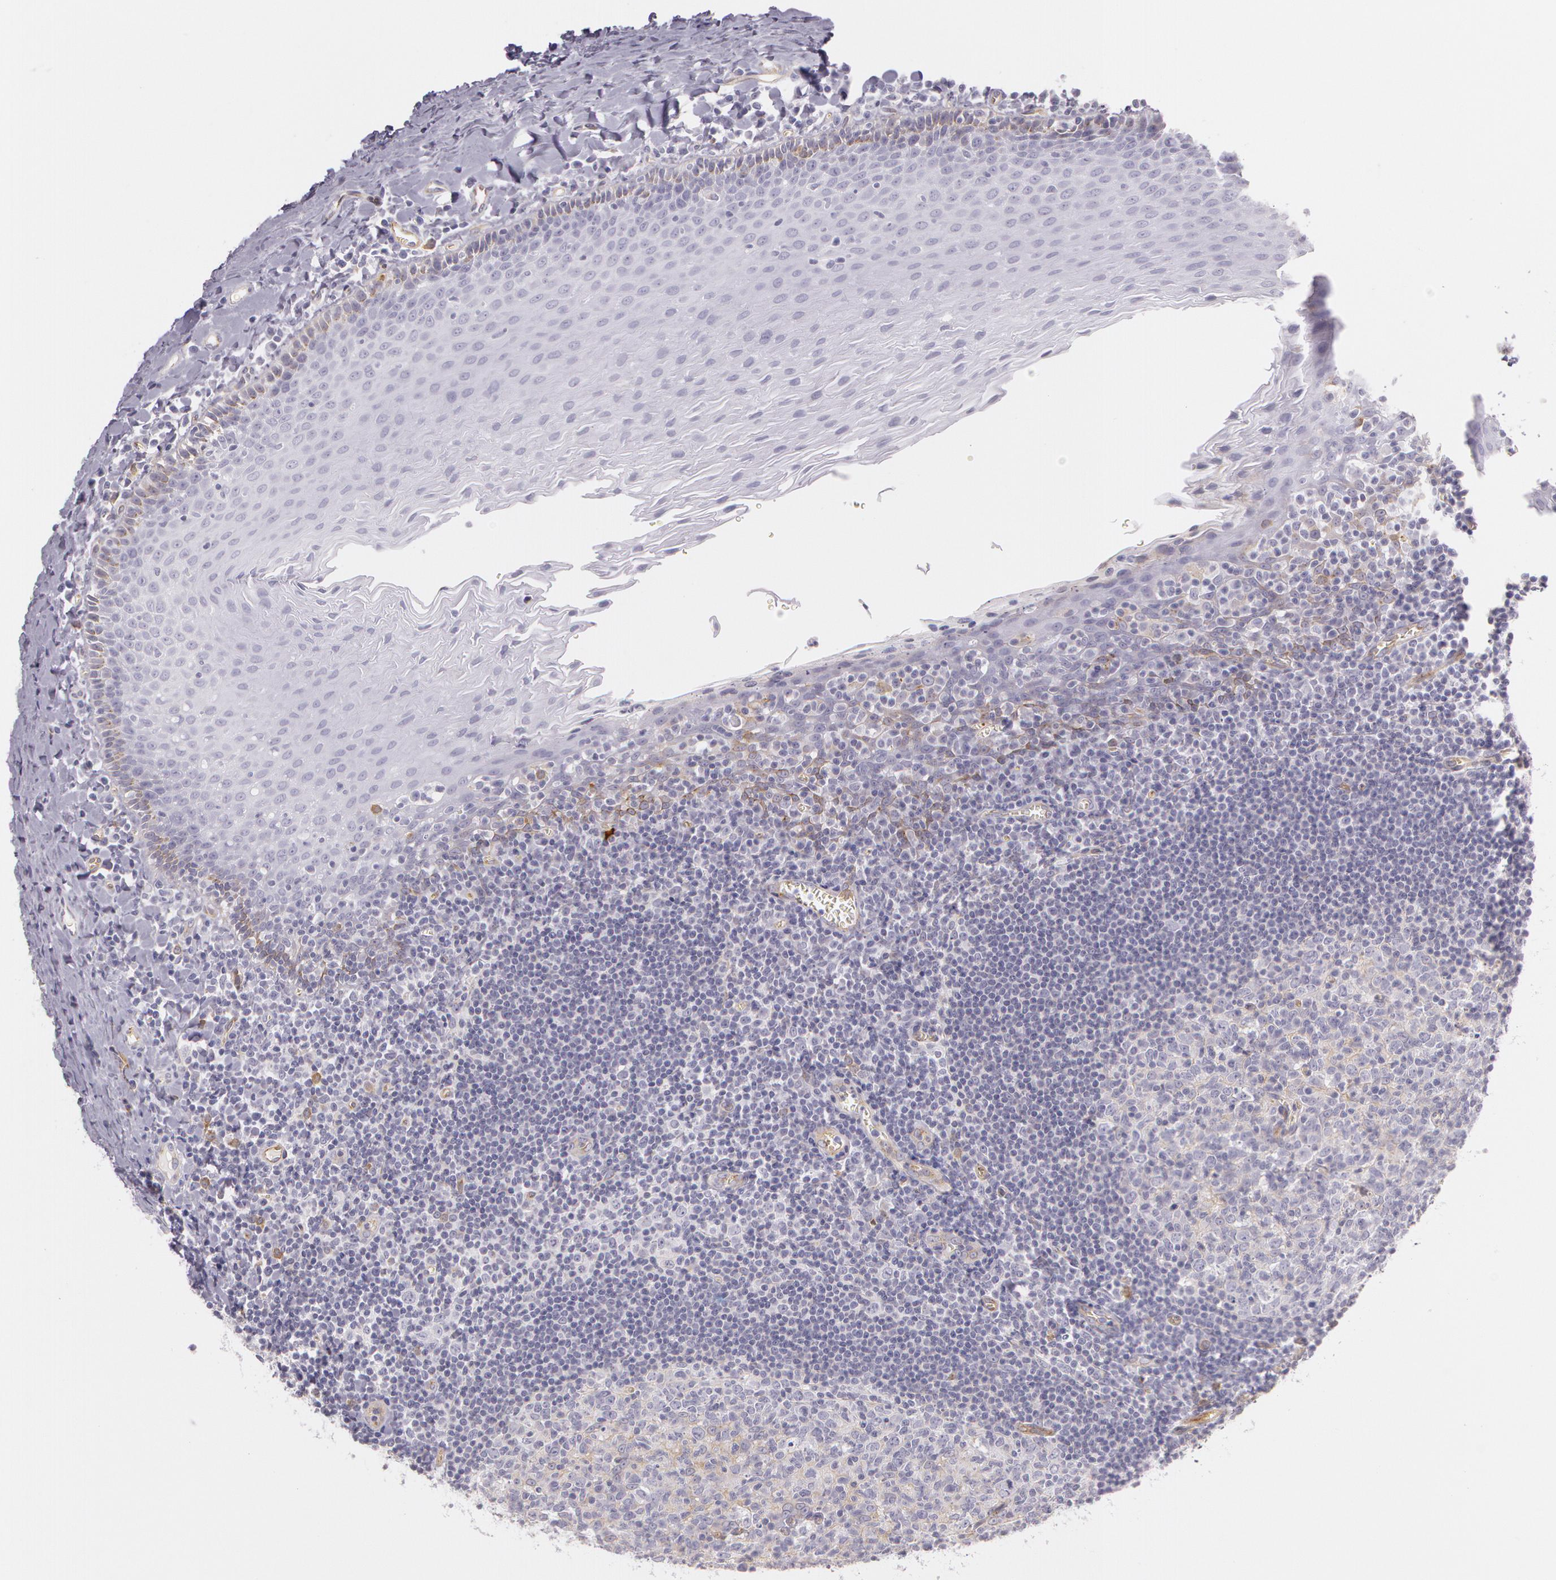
{"staining": {"intensity": "negative", "quantity": "none", "location": "none"}, "tissue": "oral mucosa", "cell_type": "Squamous epithelial cells", "image_type": "normal", "snomed": [{"axis": "morphology", "description": "Normal tissue, NOS"}, {"axis": "topography", "description": "Oral tissue"}], "caption": "Image shows no significant protein positivity in squamous epithelial cells of unremarkable oral mucosa. The staining is performed using DAB brown chromogen with nuclei counter-stained in using hematoxylin.", "gene": "APP", "patient": {"sex": "male", "age": 20}}